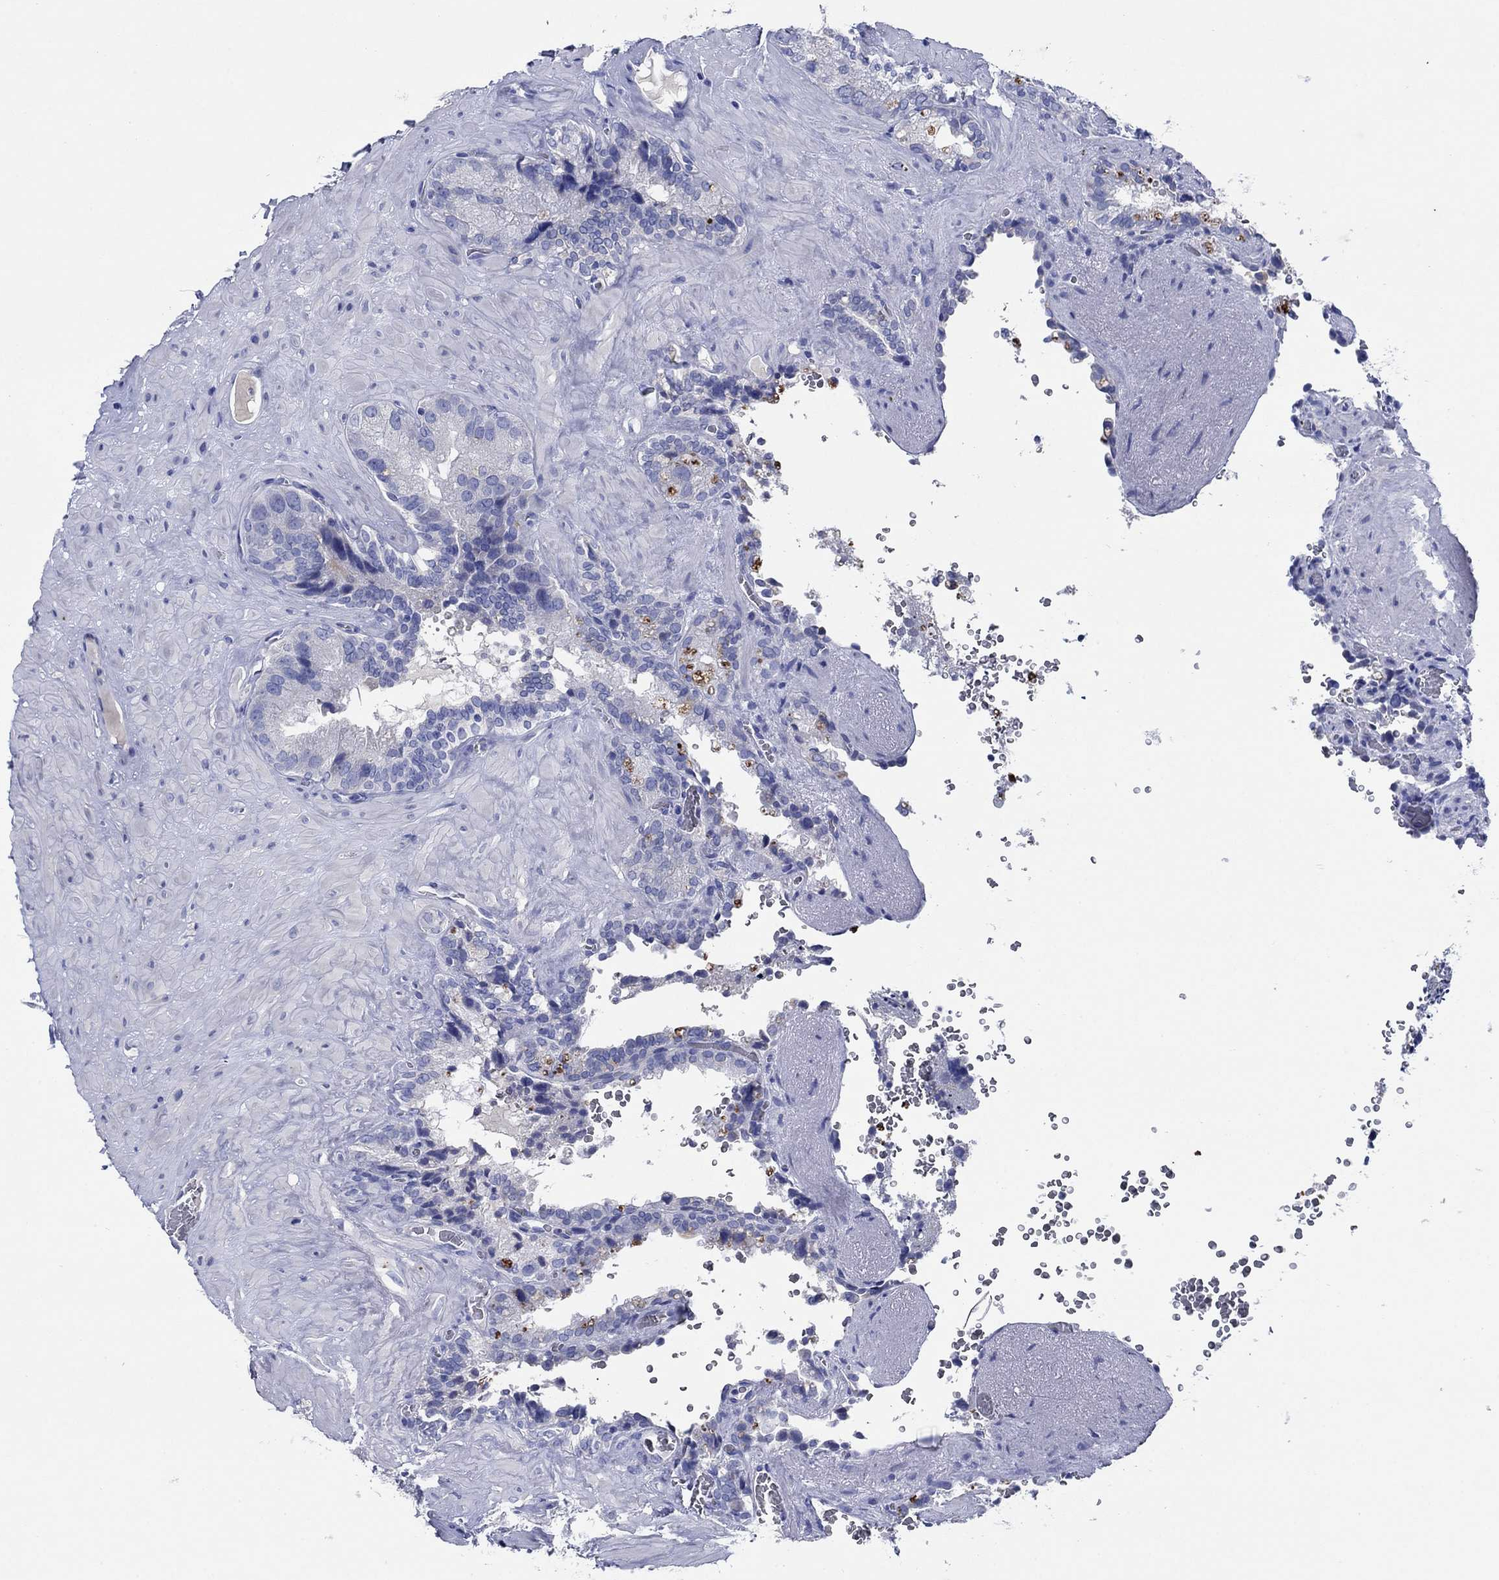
{"staining": {"intensity": "negative", "quantity": "none", "location": "none"}, "tissue": "seminal vesicle", "cell_type": "Glandular cells", "image_type": "normal", "snomed": [{"axis": "morphology", "description": "Normal tissue, NOS"}, {"axis": "topography", "description": "Seminal veicle"}], "caption": "DAB immunohistochemical staining of benign human seminal vesicle reveals no significant expression in glandular cells. Brightfield microscopy of immunohistochemistry (IHC) stained with DAB (brown) and hematoxylin (blue), captured at high magnification.", "gene": "ENSG00000251537", "patient": {"sex": "male", "age": 72}}